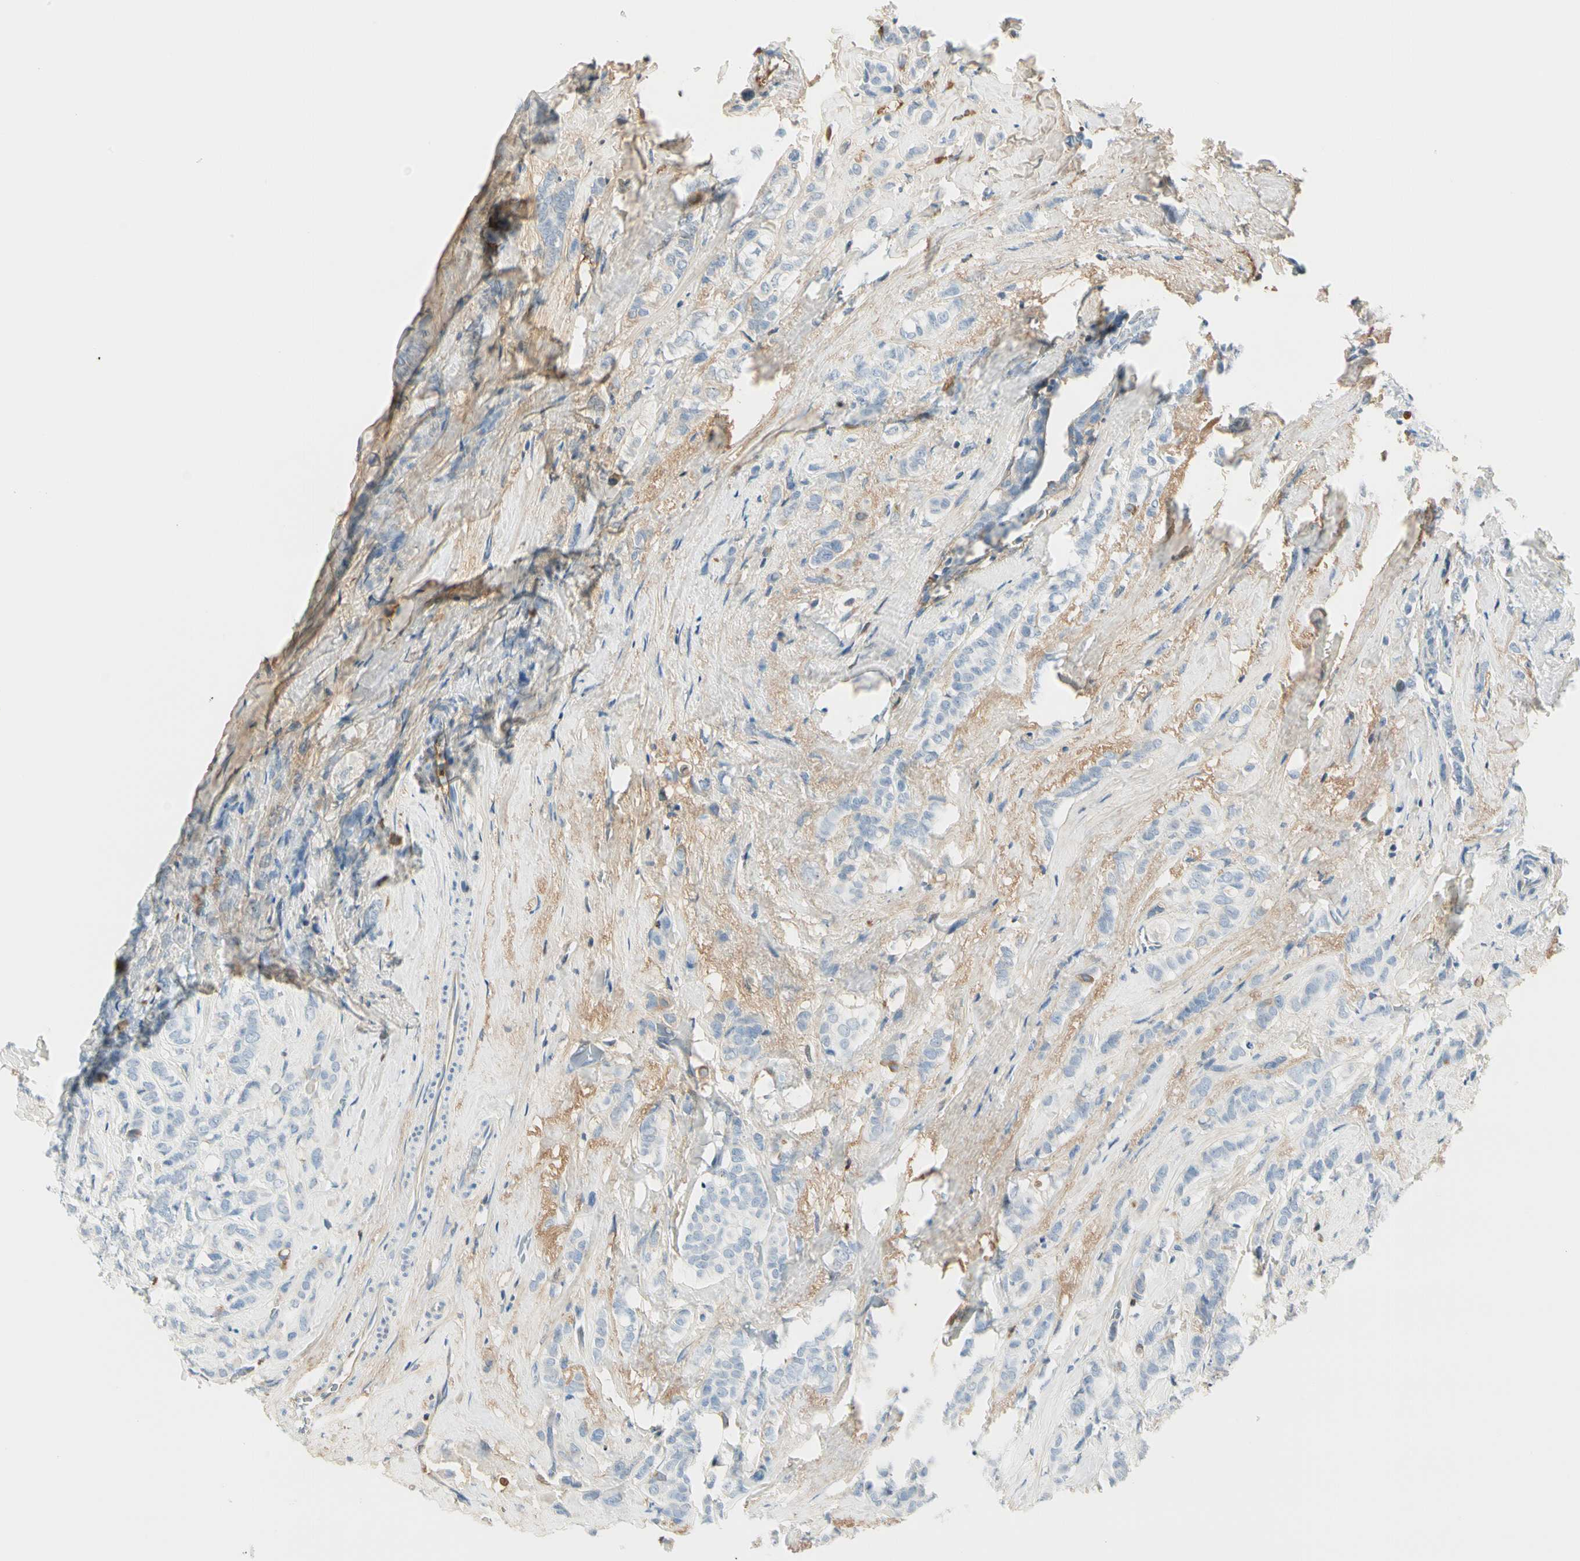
{"staining": {"intensity": "weak", "quantity": "<25%", "location": "cytoplasmic/membranous"}, "tissue": "breast cancer", "cell_type": "Tumor cells", "image_type": "cancer", "snomed": [{"axis": "morphology", "description": "Lobular carcinoma"}, {"axis": "topography", "description": "Breast"}], "caption": "Photomicrograph shows no protein staining in tumor cells of breast lobular carcinoma tissue.", "gene": "LAMB3", "patient": {"sex": "female", "age": 60}}